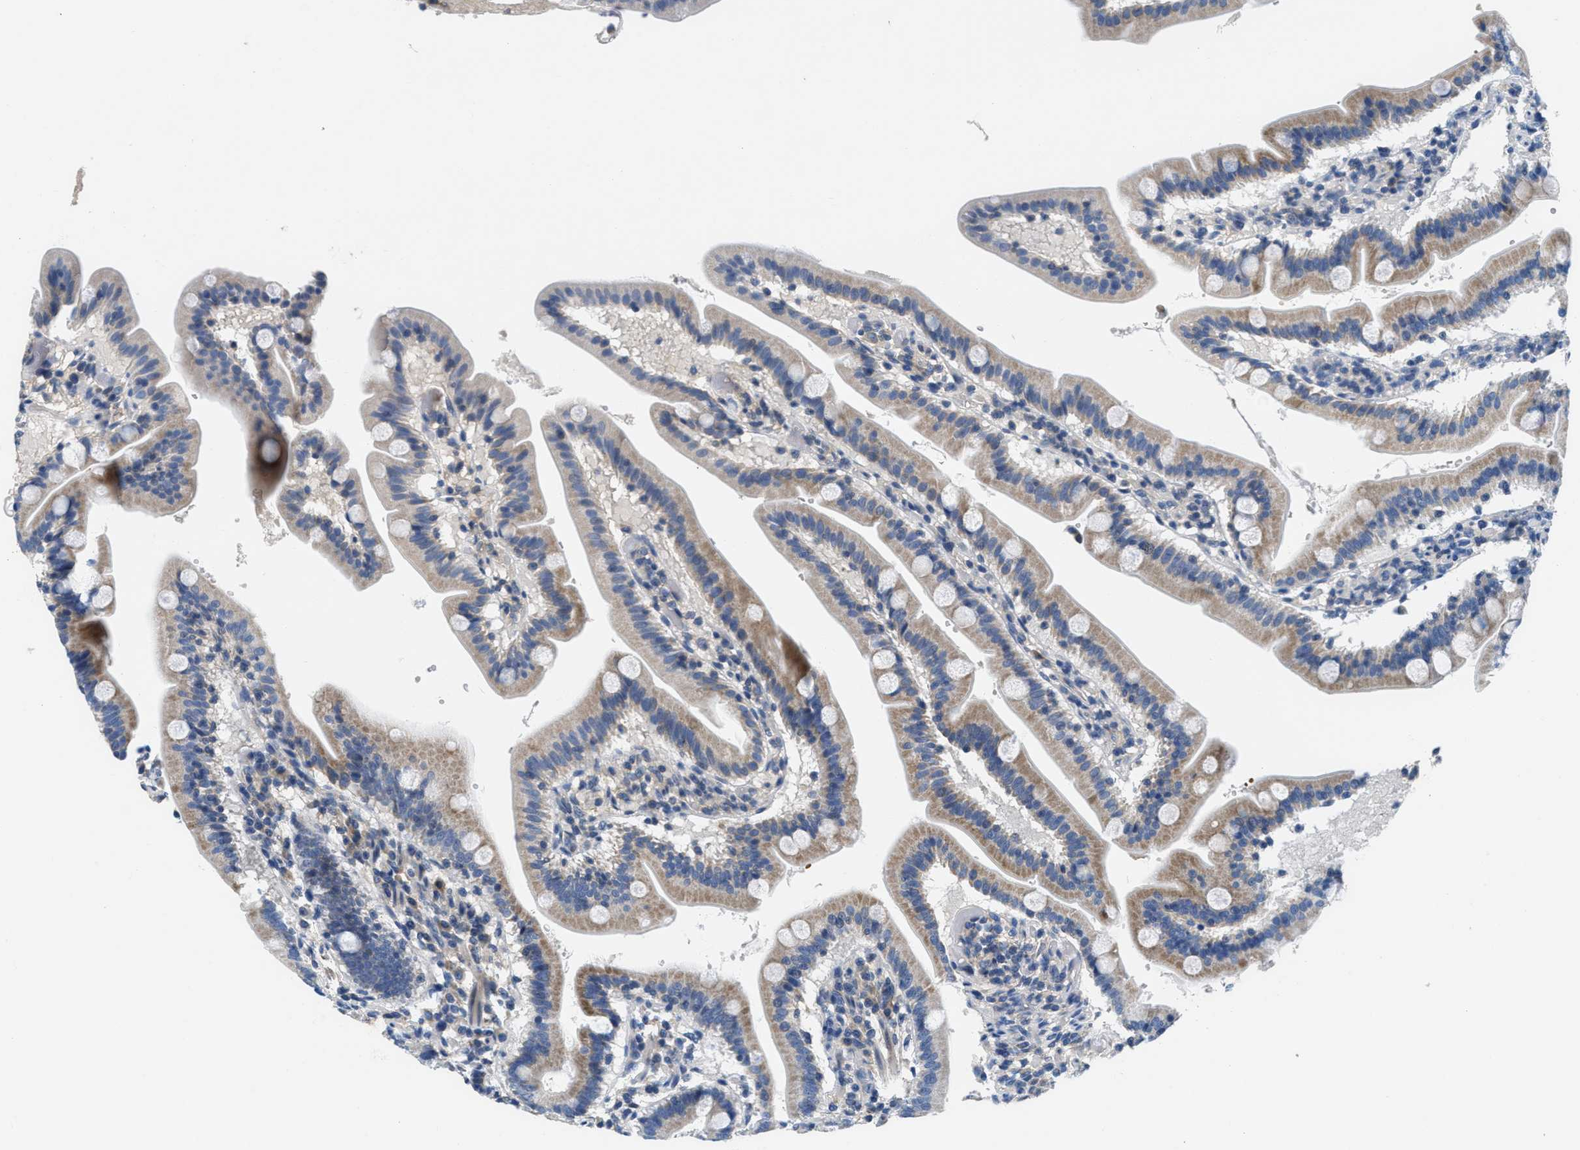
{"staining": {"intensity": "moderate", "quantity": ">75%", "location": "cytoplasmic/membranous"}, "tissue": "duodenum", "cell_type": "Glandular cells", "image_type": "normal", "snomed": [{"axis": "morphology", "description": "Normal tissue, NOS"}, {"axis": "topography", "description": "Duodenum"}], "caption": "Glandular cells reveal medium levels of moderate cytoplasmic/membranous expression in about >75% of cells in normal human duodenum. Nuclei are stained in blue.", "gene": "DGKE", "patient": {"sex": "male", "age": 54}}